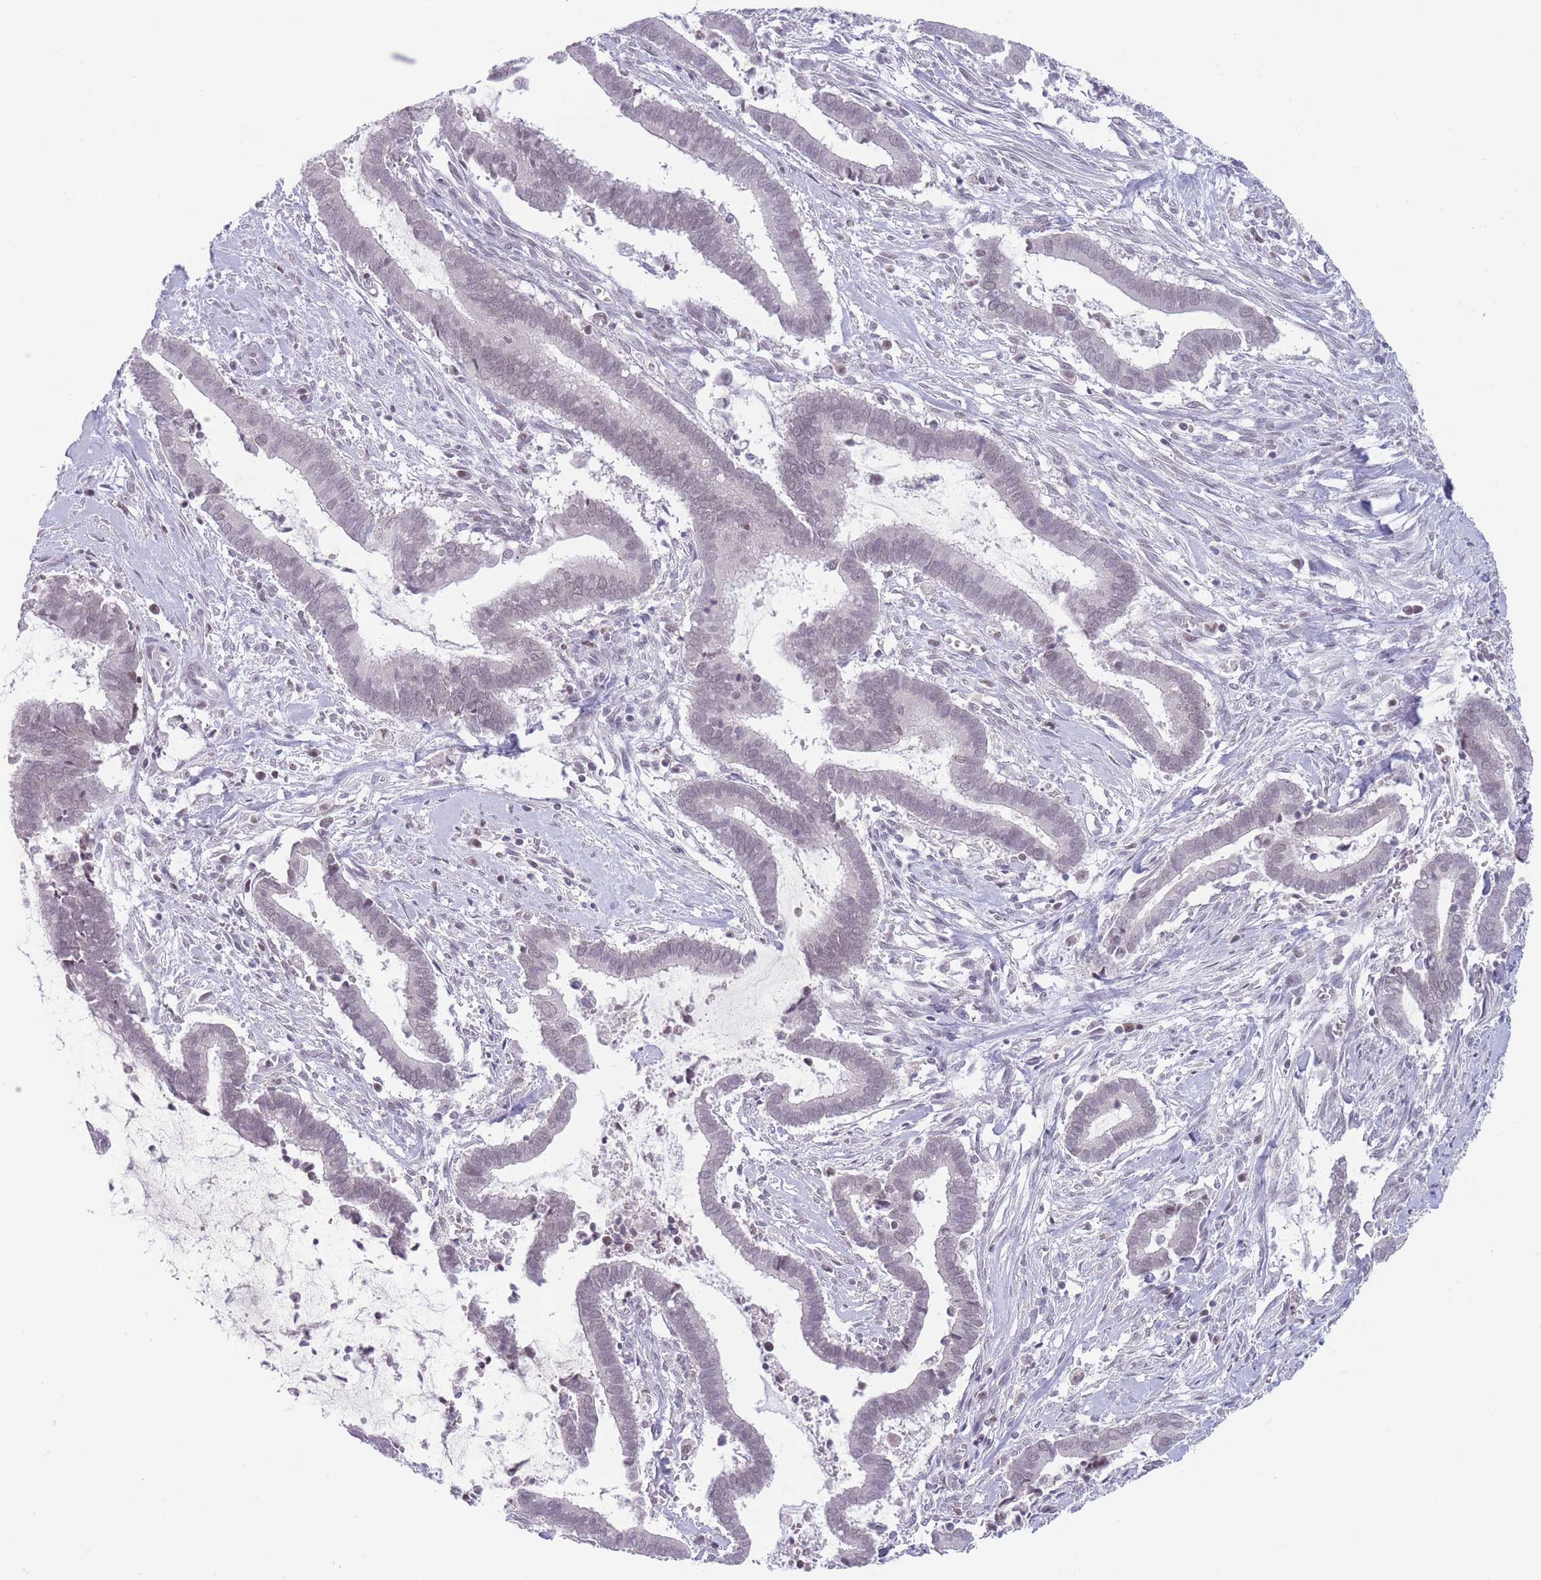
{"staining": {"intensity": "negative", "quantity": "none", "location": "none"}, "tissue": "cervical cancer", "cell_type": "Tumor cells", "image_type": "cancer", "snomed": [{"axis": "morphology", "description": "Adenocarcinoma, NOS"}, {"axis": "topography", "description": "Cervix"}], "caption": "An image of human cervical cancer (adenocarcinoma) is negative for staining in tumor cells.", "gene": "ARID3B", "patient": {"sex": "female", "age": 44}}